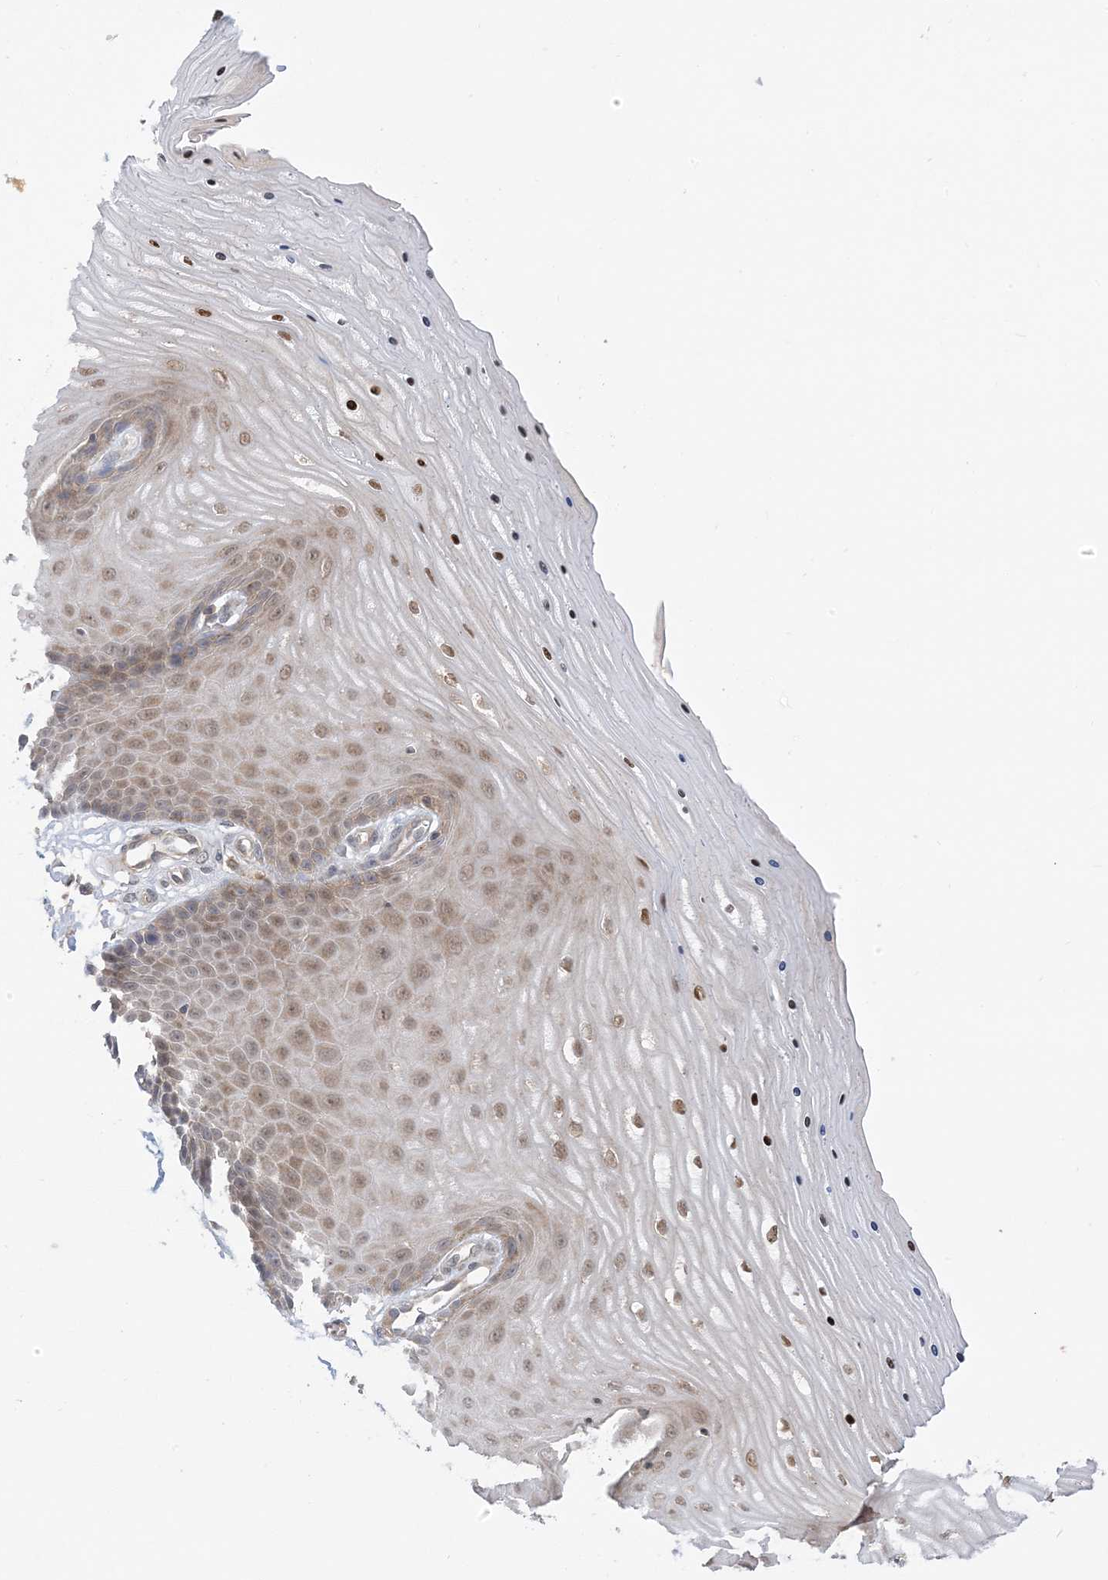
{"staining": {"intensity": "weak", "quantity": ">75%", "location": "cytoplasmic/membranous"}, "tissue": "cervix", "cell_type": "Glandular cells", "image_type": "normal", "snomed": [{"axis": "morphology", "description": "Normal tissue, NOS"}, {"axis": "topography", "description": "Cervix"}], "caption": "Protein expression by immunohistochemistry (IHC) reveals weak cytoplasmic/membranous positivity in about >75% of glandular cells in normal cervix.", "gene": "WDR26", "patient": {"sex": "female", "age": 55}}